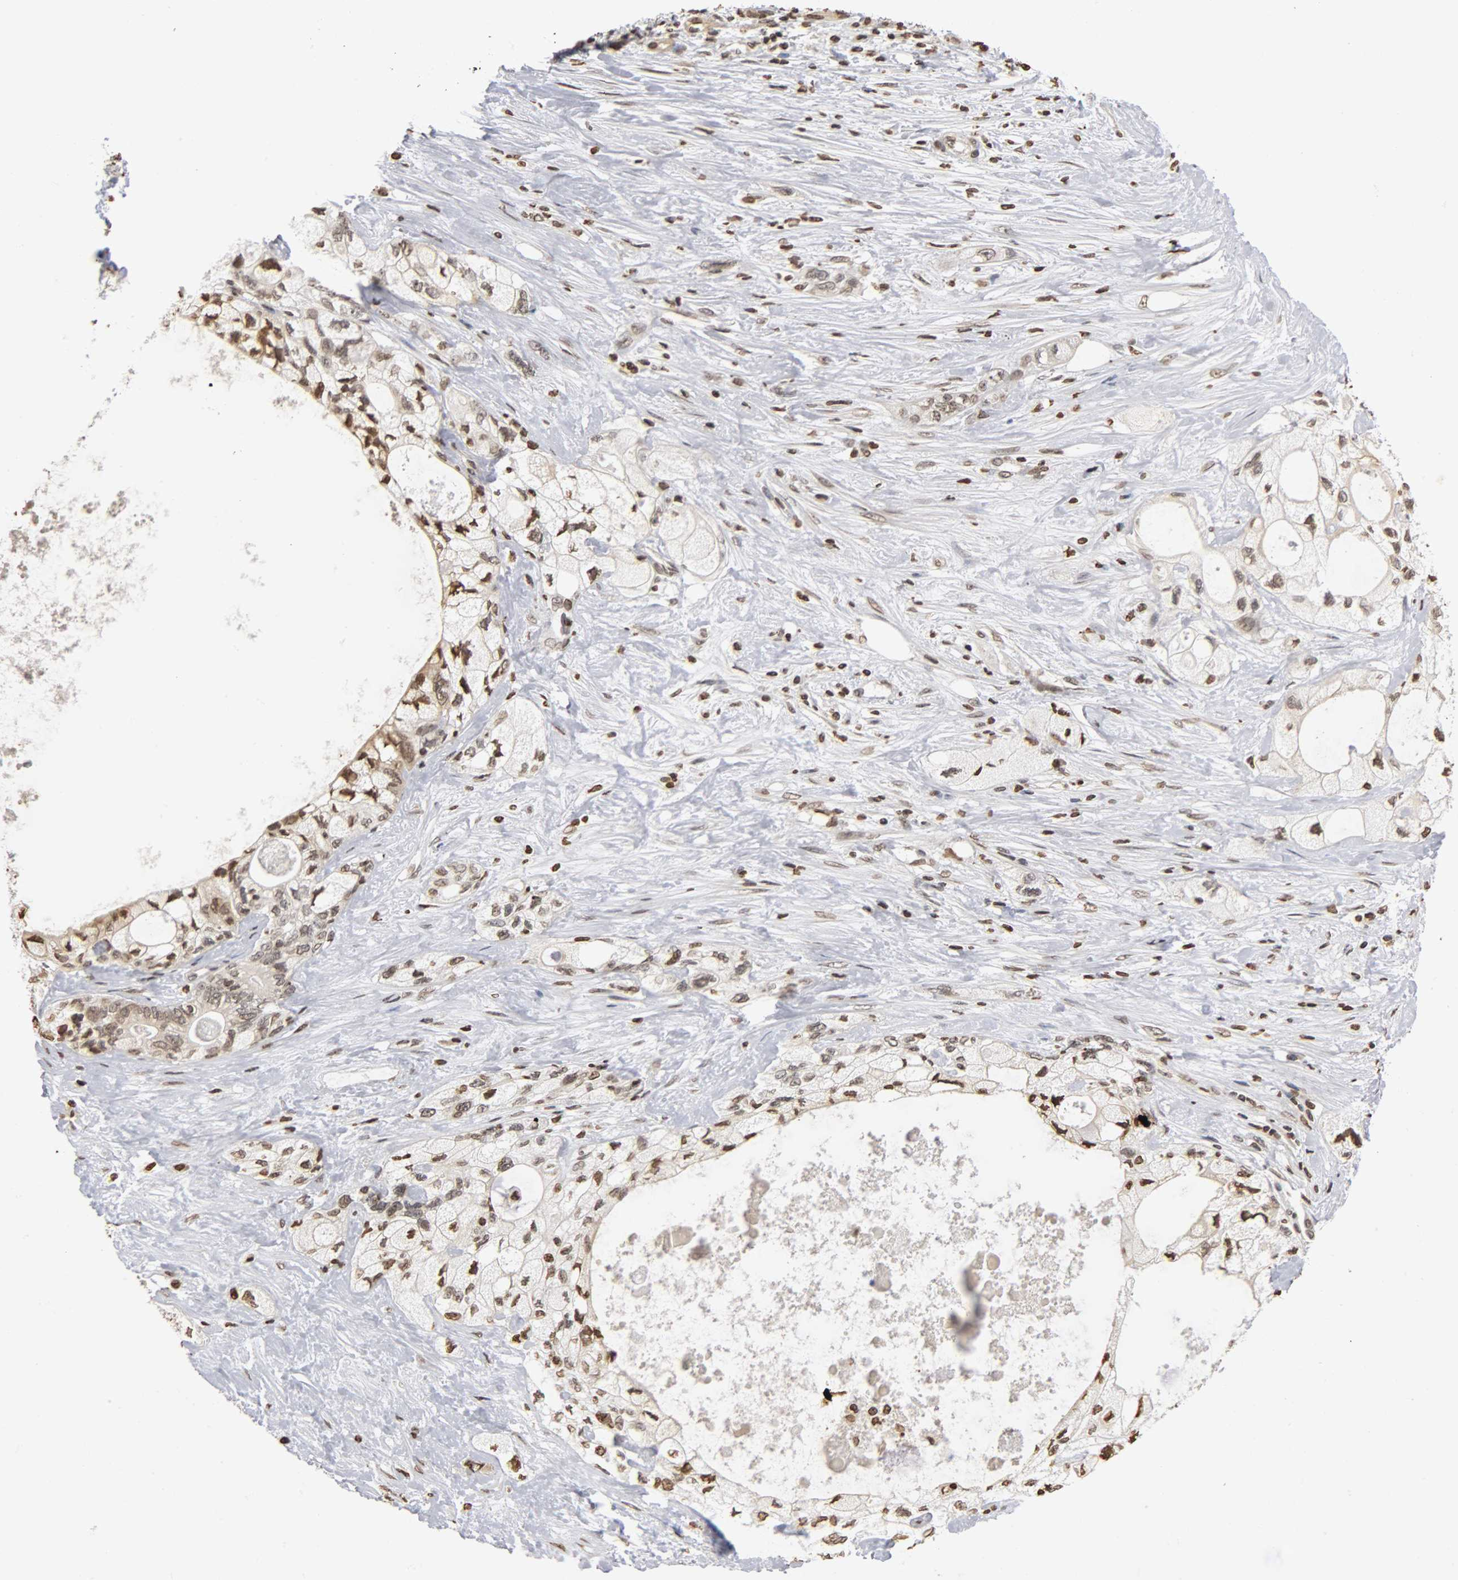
{"staining": {"intensity": "moderate", "quantity": "25%-75%", "location": "nuclear"}, "tissue": "pancreatic cancer", "cell_type": "Tumor cells", "image_type": "cancer", "snomed": [{"axis": "morphology", "description": "Adenocarcinoma, NOS"}, {"axis": "topography", "description": "Pancreas"}], "caption": "Protein staining of pancreatic cancer (adenocarcinoma) tissue demonstrates moderate nuclear expression in approximately 25%-75% of tumor cells. The staining was performed using DAB to visualize the protein expression in brown, while the nuclei were stained in blue with hematoxylin (Magnification: 20x).", "gene": "ERCC2", "patient": {"sex": "male", "age": 70}}